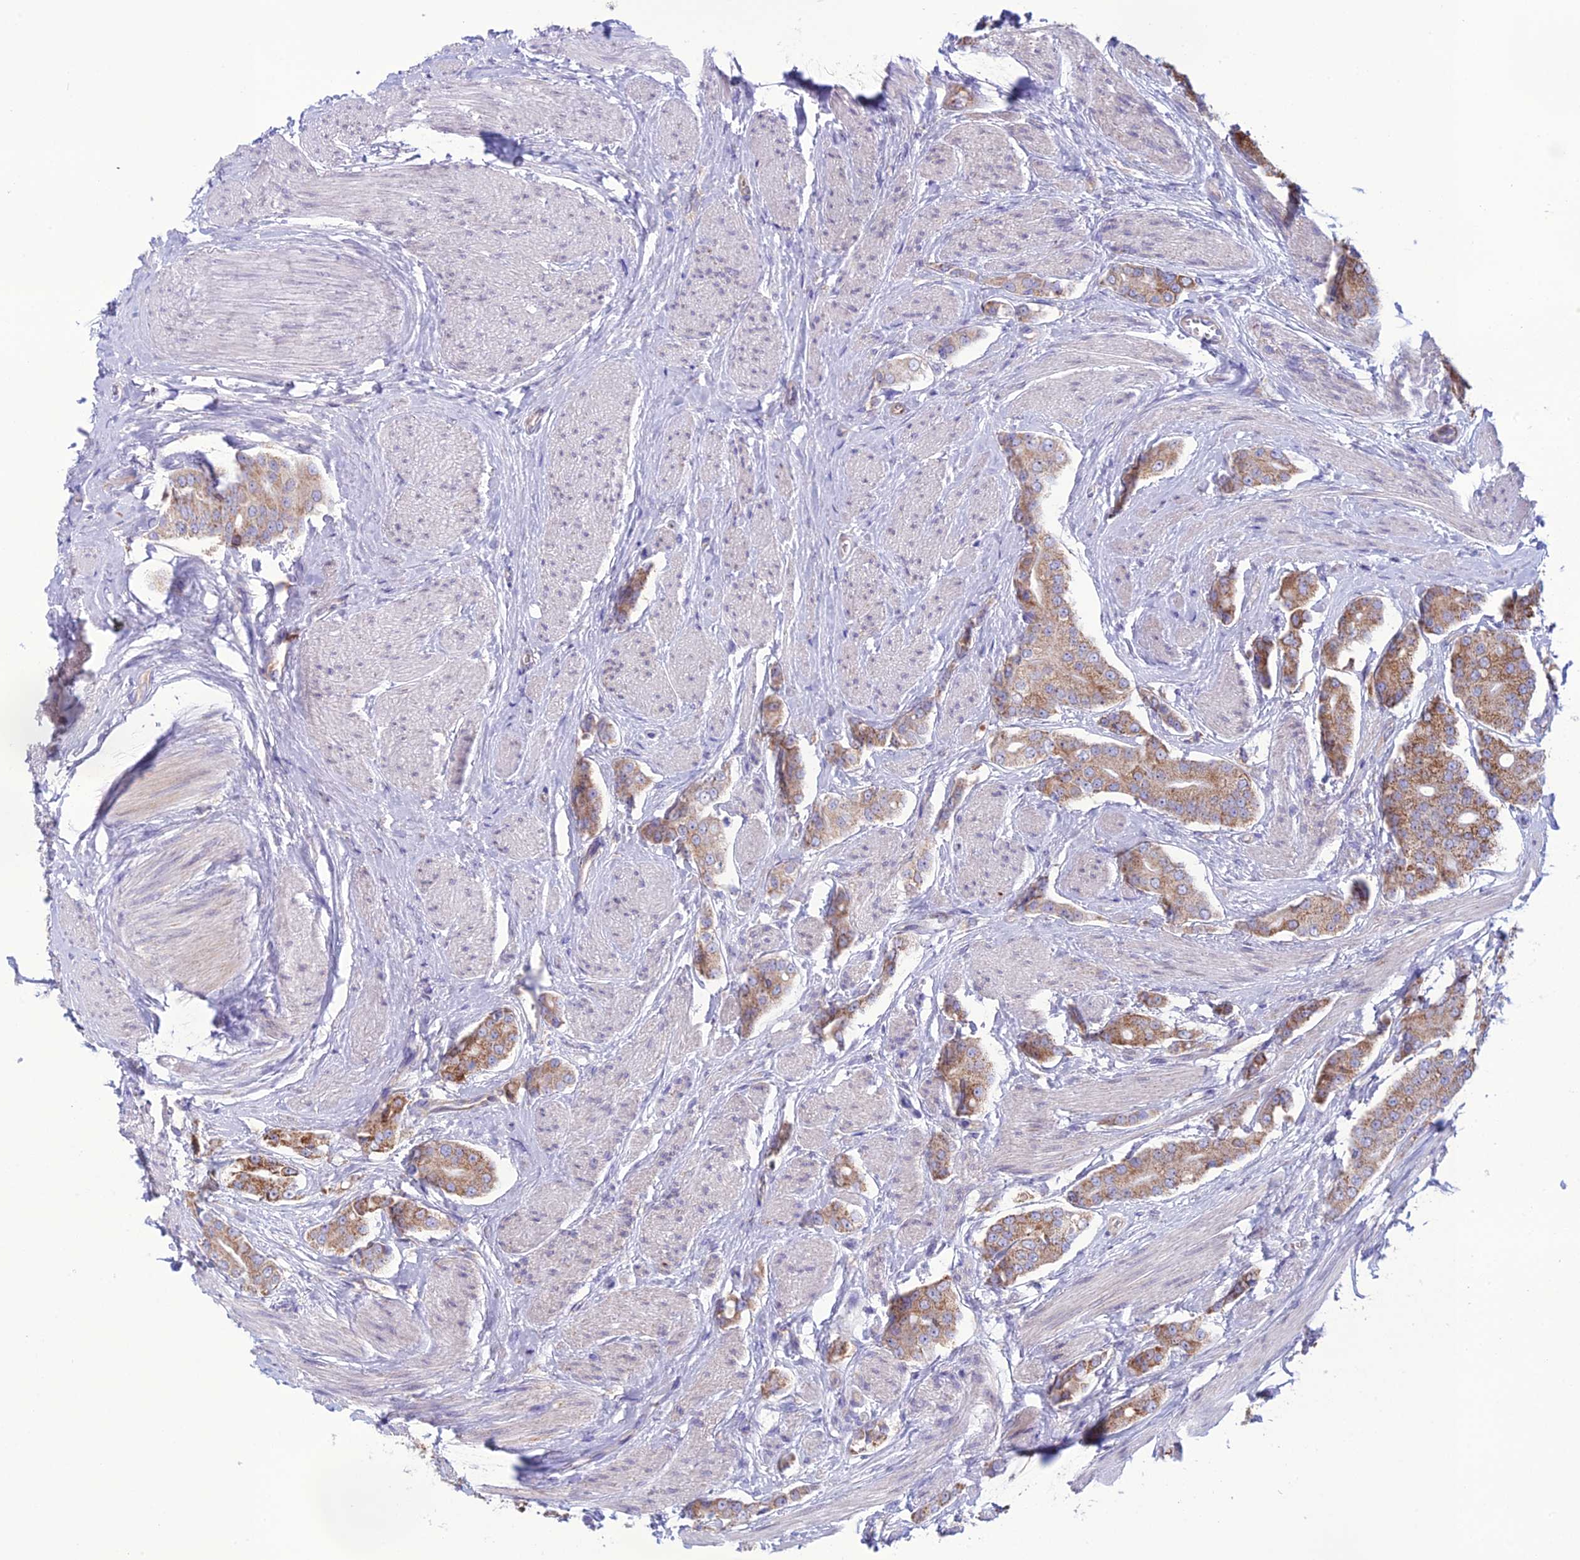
{"staining": {"intensity": "moderate", "quantity": ">75%", "location": "cytoplasmic/membranous"}, "tissue": "prostate cancer", "cell_type": "Tumor cells", "image_type": "cancer", "snomed": [{"axis": "morphology", "description": "Adenocarcinoma, High grade"}, {"axis": "topography", "description": "Prostate"}], "caption": "Tumor cells exhibit medium levels of moderate cytoplasmic/membranous expression in approximately >75% of cells in human prostate cancer (high-grade adenocarcinoma).", "gene": "CLCN7", "patient": {"sex": "male", "age": 71}}